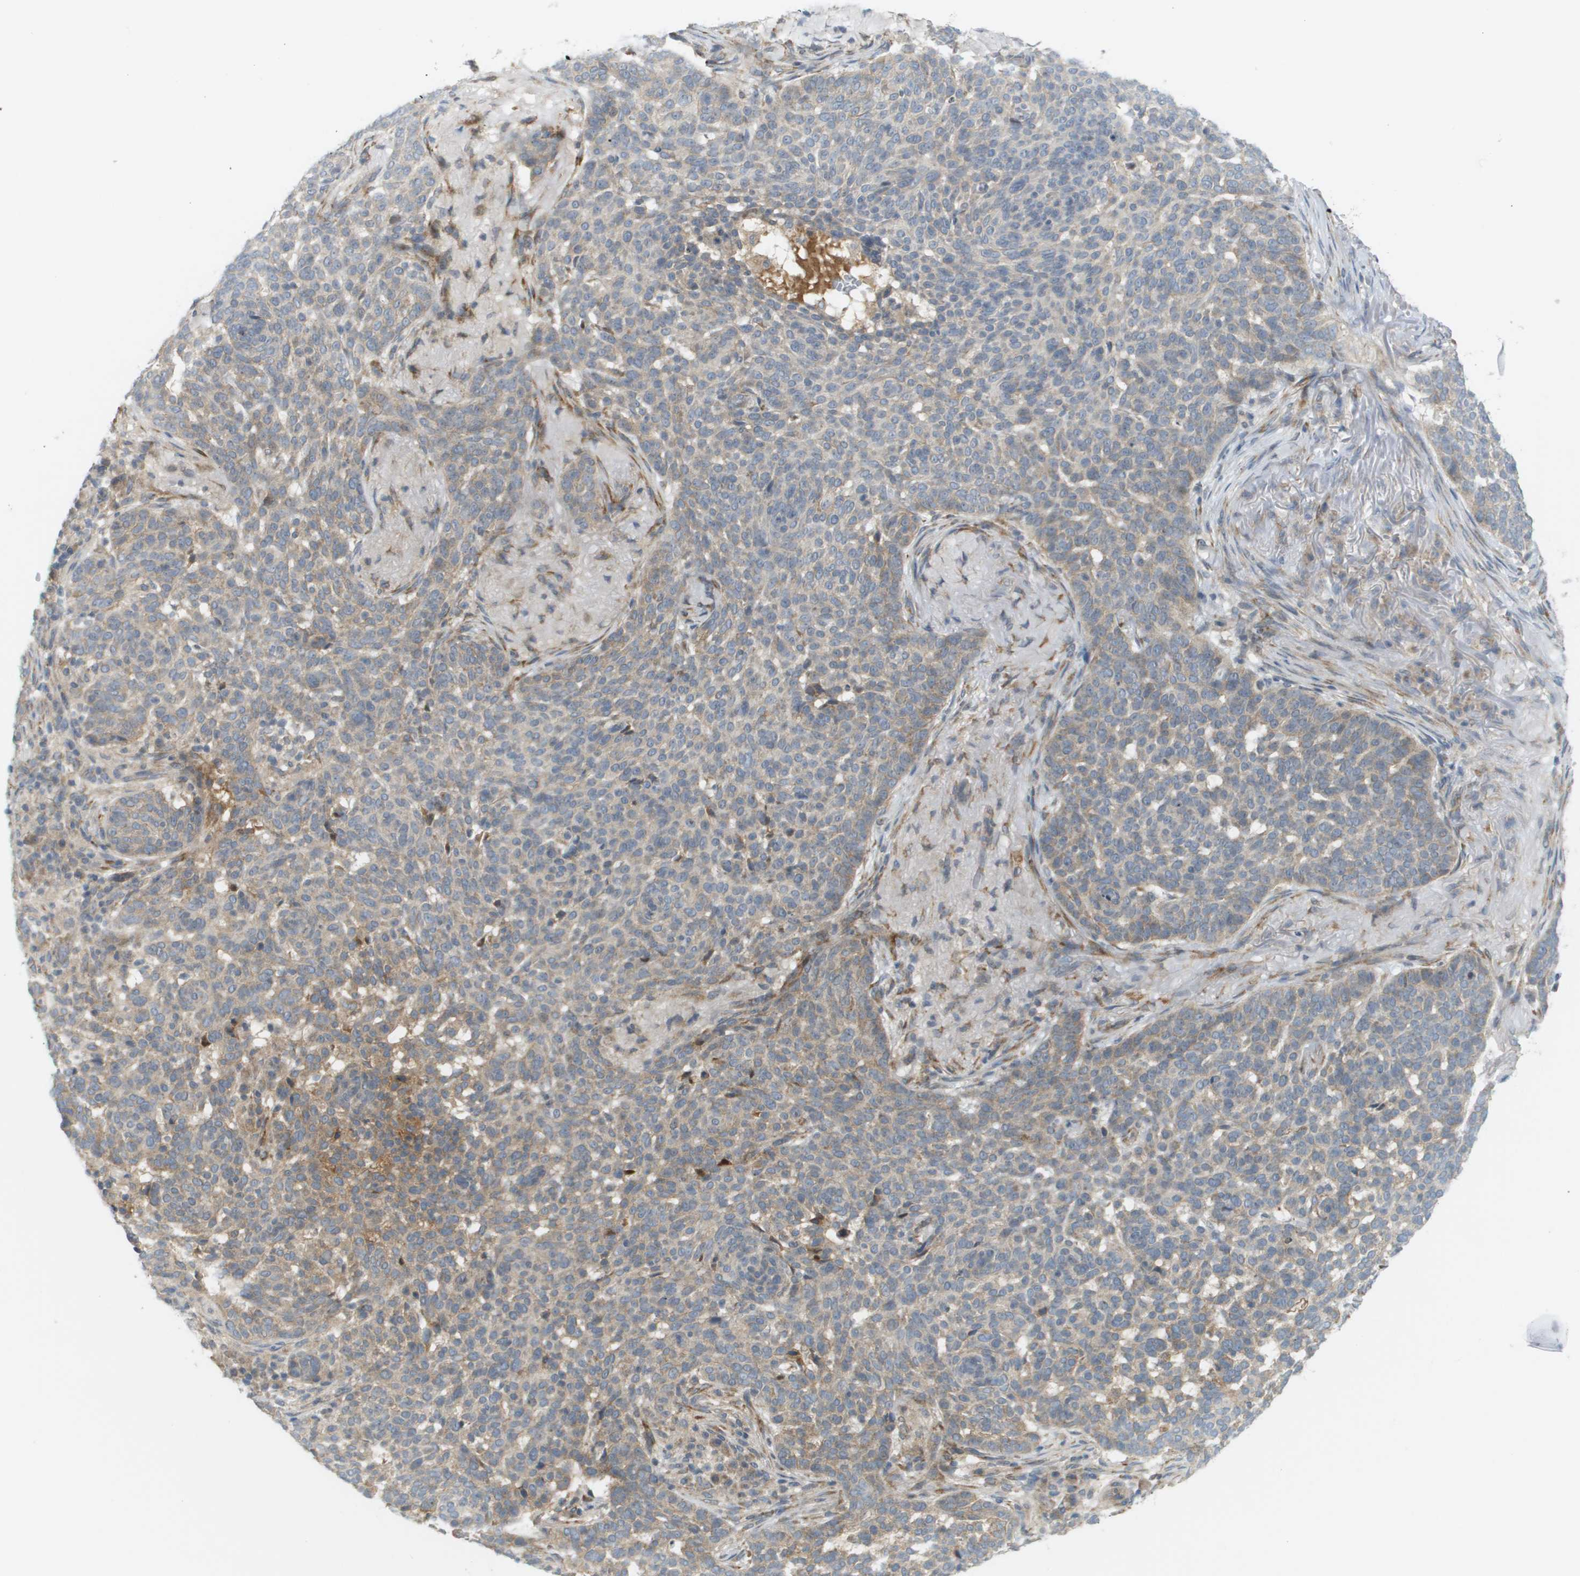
{"staining": {"intensity": "weak", "quantity": "25%-75%", "location": "cytoplasmic/membranous"}, "tissue": "skin cancer", "cell_type": "Tumor cells", "image_type": "cancer", "snomed": [{"axis": "morphology", "description": "Basal cell carcinoma"}, {"axis": "topography", "description": "Skin"}], "caption": "Protein expression analysis of human skin cancer (basal cell carcinoma) reveals weak cytoplasmic/membranous positivity in approximately 25%-75% of tumor cells.", "gene": "PROC", "patient": {"sex": "male", "age": 85}}